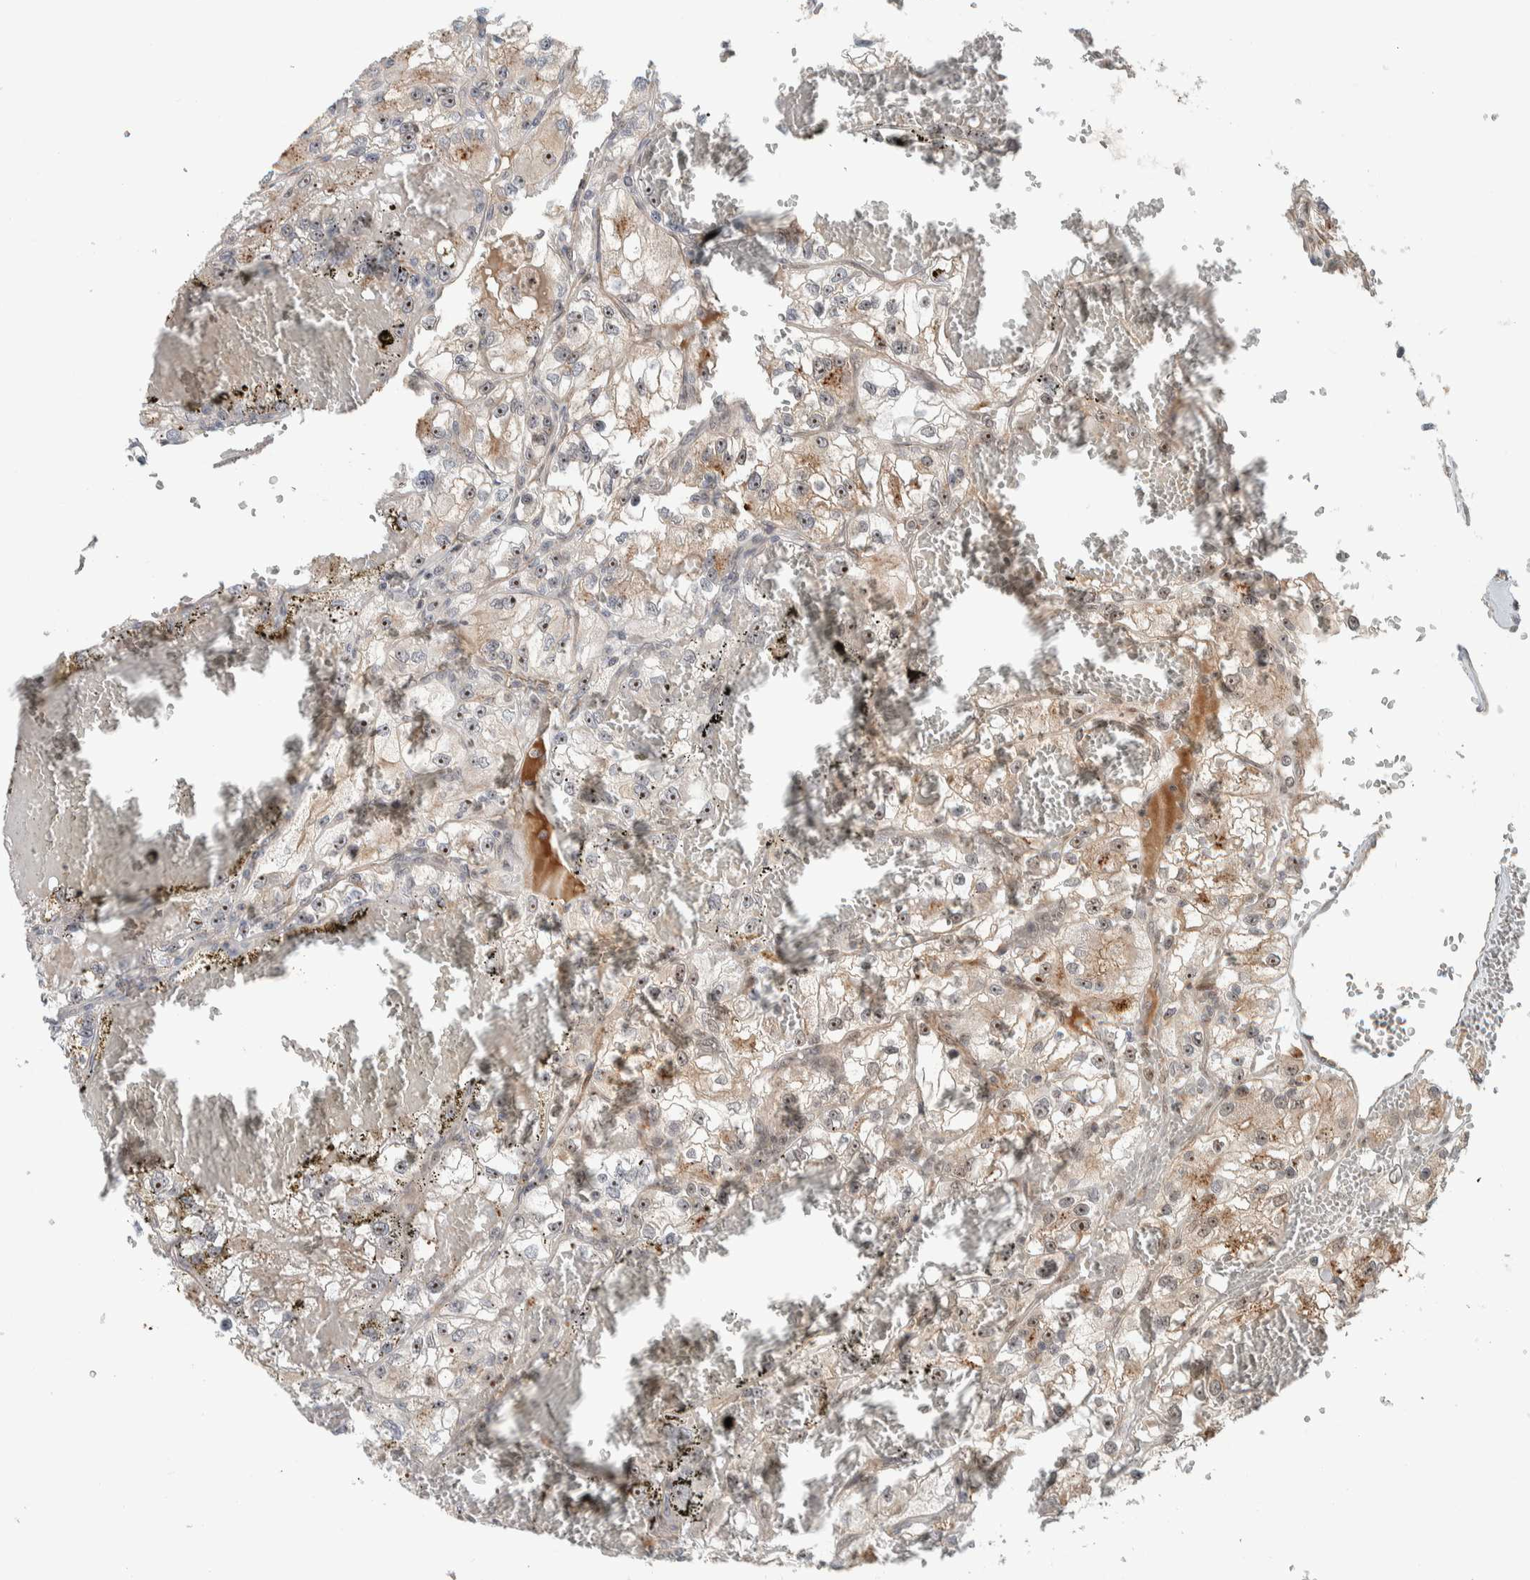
{"staining": {"intensity": "weak", "quantity": ">75%", "location": "cytoplasmic/membranous,nuclear"}, "tissue": "renal cancer", "cell_type": "Tumor cells", "image_type": "cancer", "snomed": [{"axis": "morphology", "description": "Adenocarcinoma, NOS"}, {"axis": "topography", "description": "Kidney"}], "caption": "Renal adenocarcinoma stained with a protein marker displays weak staining in tumor cells.", "gene": "ZFP91", "patient": {"sex": "female", "age": 57}}